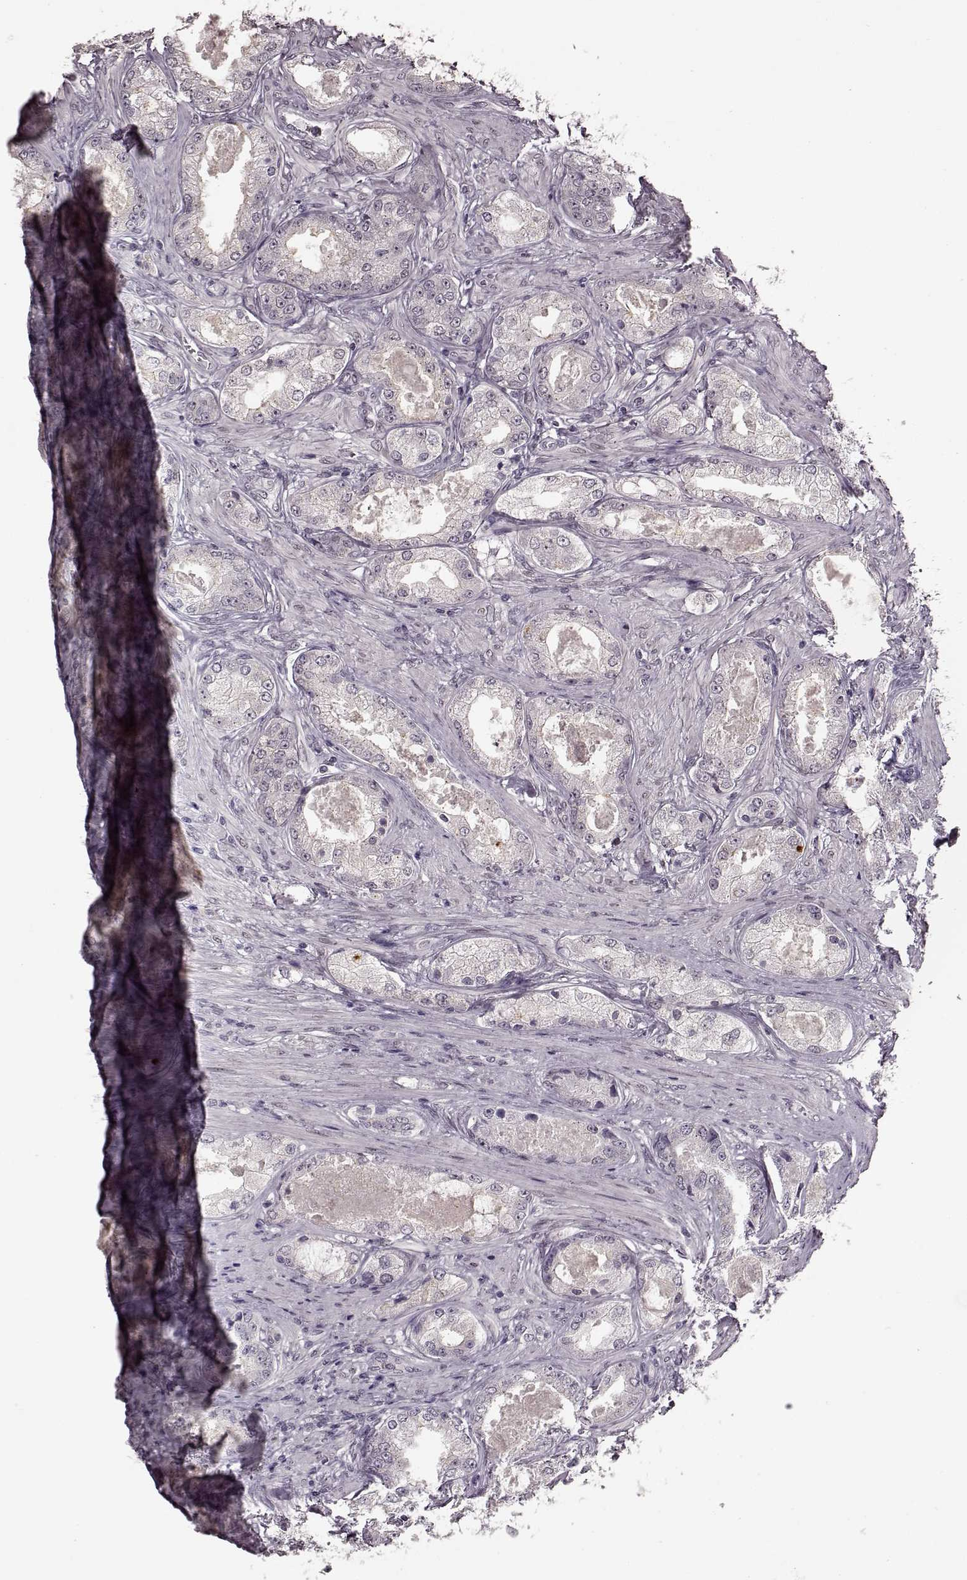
{"staining": {"intensity": "negative", "quantity": "none", "location": "none"}, "tissue": "prostate cancer", "cell_type": "Tumor cells", "image_type": "cancer", "snomed": [{"axis": "morphology", "description": "Adenocarcinoma, Low grade"}, {"axis": "topography", "description": "Prostate"}], "caption": "DAB (3,3'-diaminobenzidine) immunohistochemical staining of human prostate cancer displays no significant positivity in tumor cells. (DAB (3,3'-diaminobenzidine) immunohistochemistry (IHC) with hematoxylin counter stain).", "gene": "STX1B", "patient": {"sex": "male", "age": 68}}